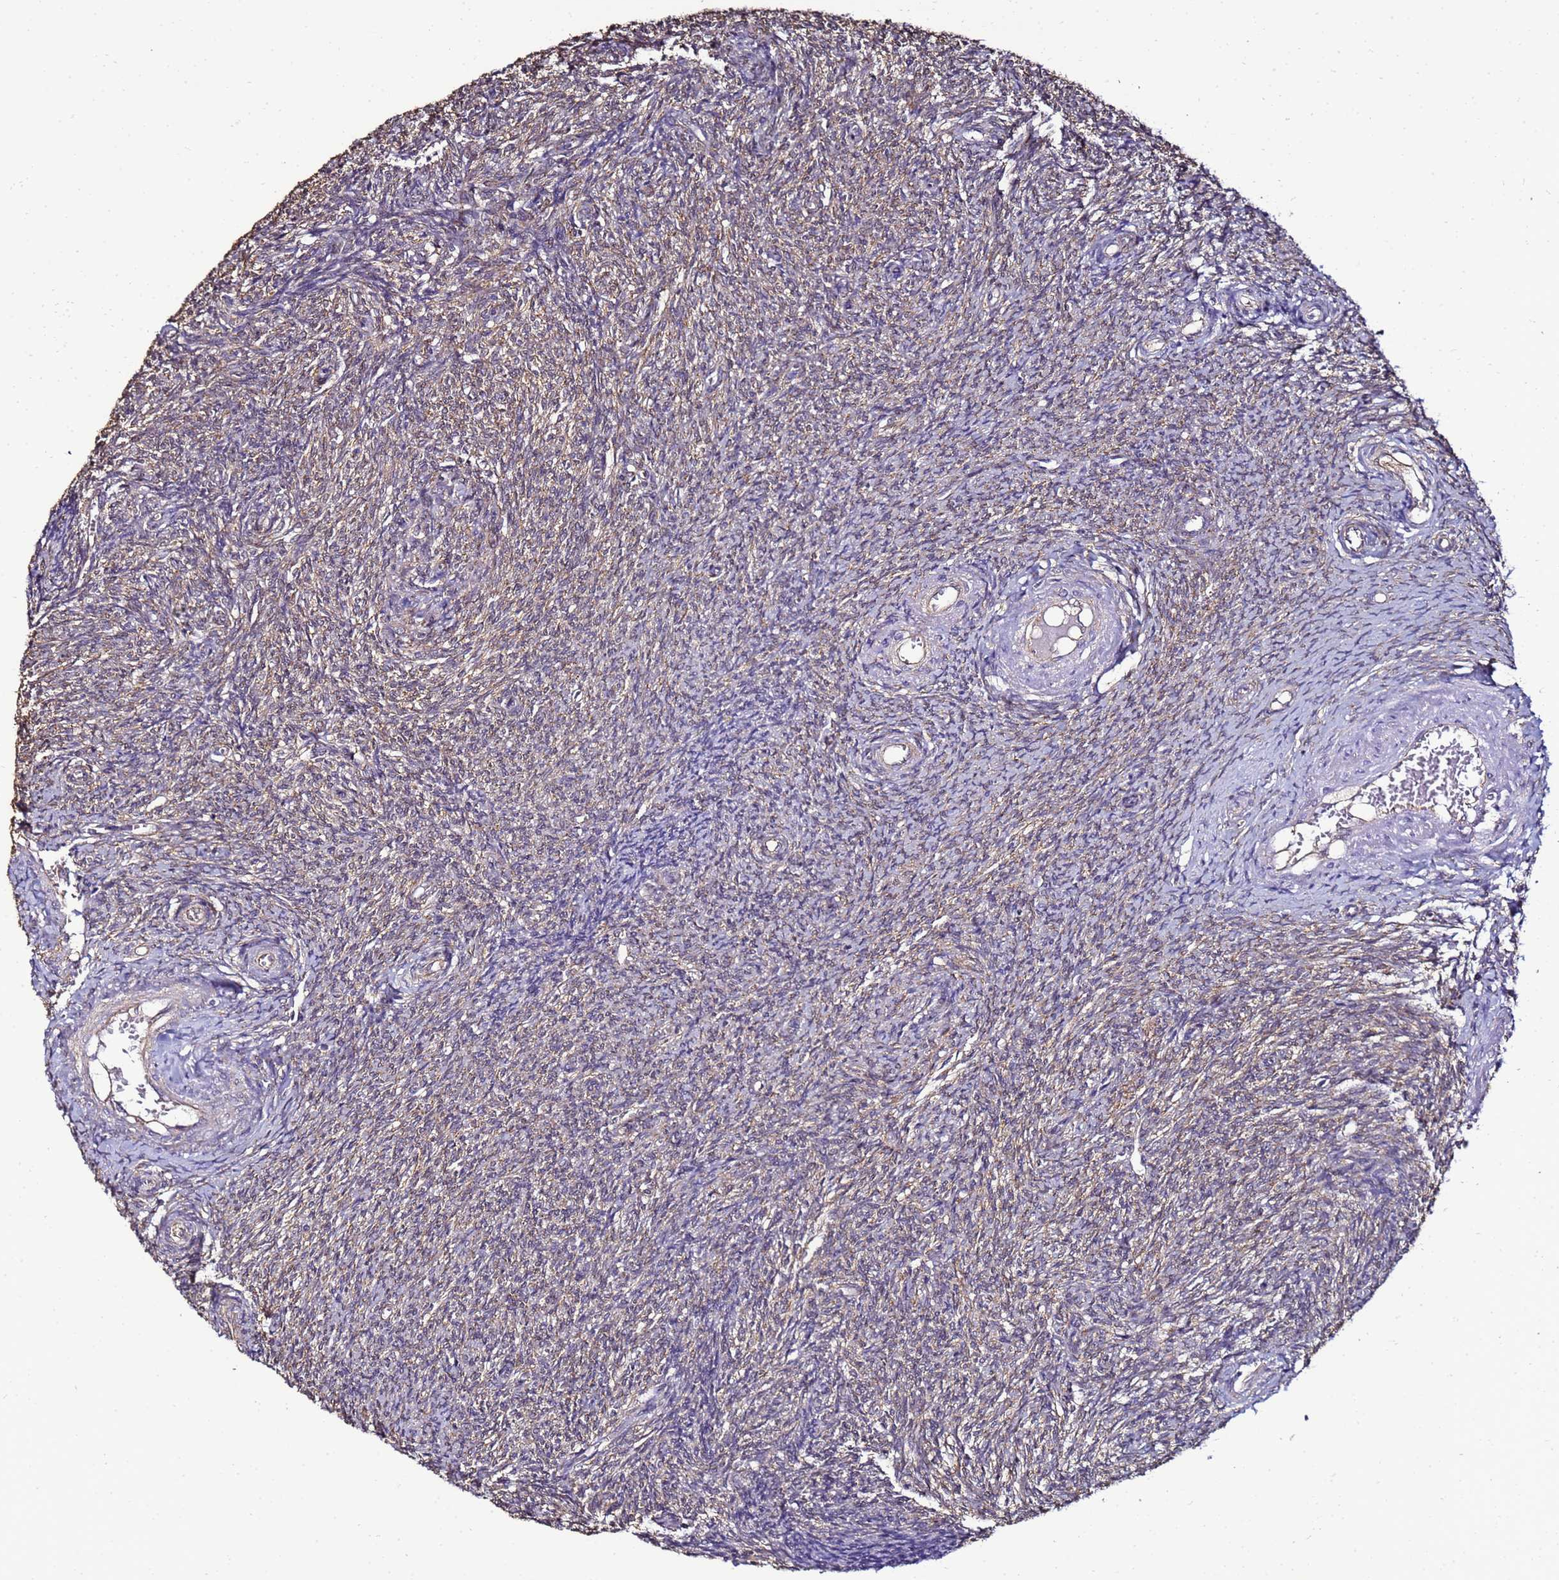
{"staining": {"intensity": "weak", "quantity": "<25%", "location": "cytoplasmic/membranous"}, "tissue": "ovary", "cell_type": "Ovarian stroma cells", "image_type": "normal", "snomed": [{"axis": "morphology", "description": "Normal tissue, NOS"}, {"axis": "topography", "description": "Ovary"}], "caption": "Immunohistochemistry (IHC) image of unremarkable human ovary stained for a protein (brown), which displays no staining in ovarian stroma cells.", "gene": "ENOPH1", "patient": {"sex": "female", "age": 44}}